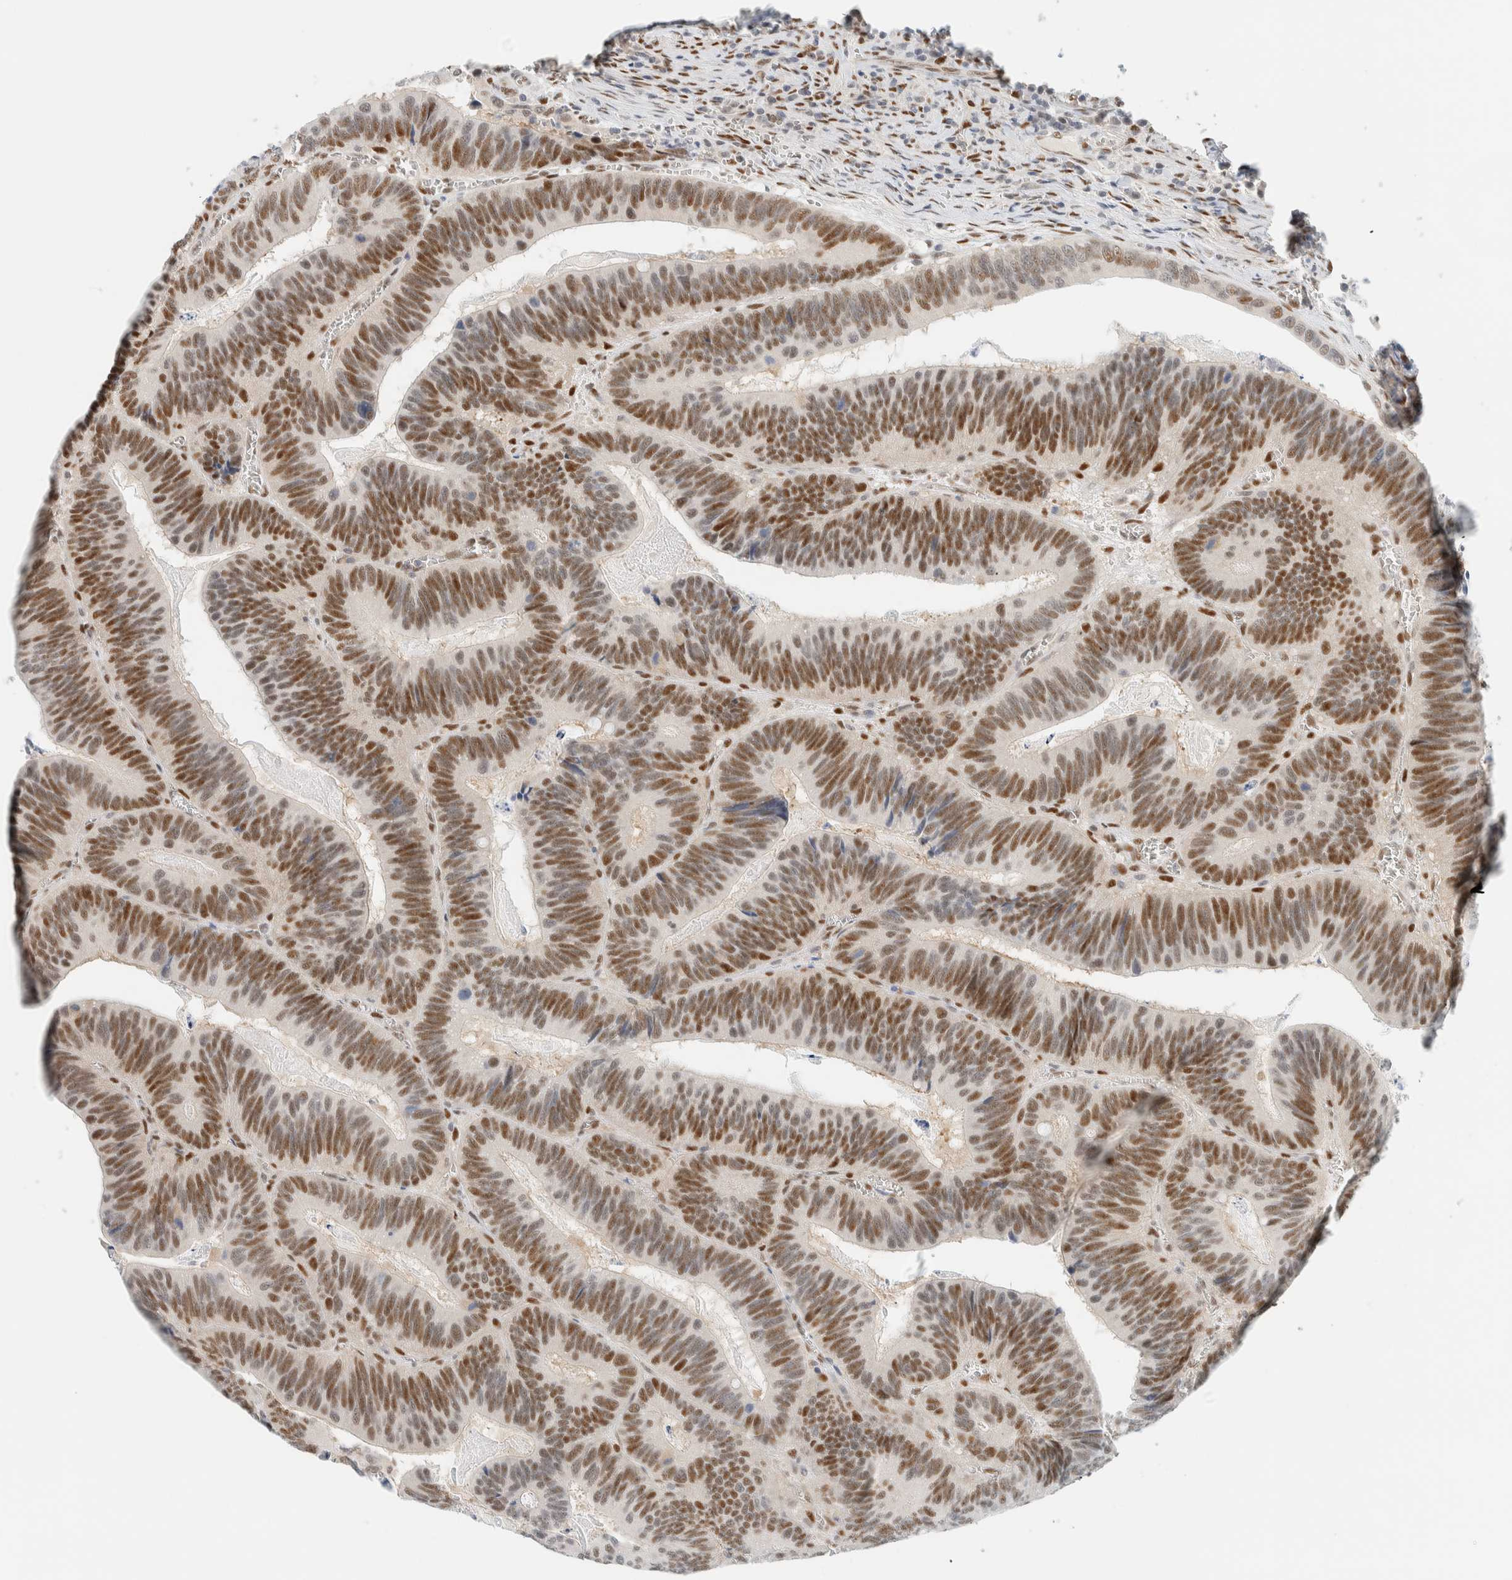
{"staining": {"intensity": "moderate", "quantity": ">75%", "location": "nuclear"}, "tissue": "colorectal cancer", "cell_type": "Tumor cells", "image_type": "cancer", "snomed": [{"axis": "morphology", "description": "Inflammation, NOS"}, {"axis": "morphology", "description": "Adenocarcinoma, NOS"}, {"axis": "topography", "description": "Colon"}], "caption": "Approximately >75% of tumor cells in adenocarcinoma (colorectal) exhibit moderate nuclear protein expression as visualized by brown immunohistochemical staining.", "gene": "ZNF683", "patient": {"sex": "male", "age": 72}}